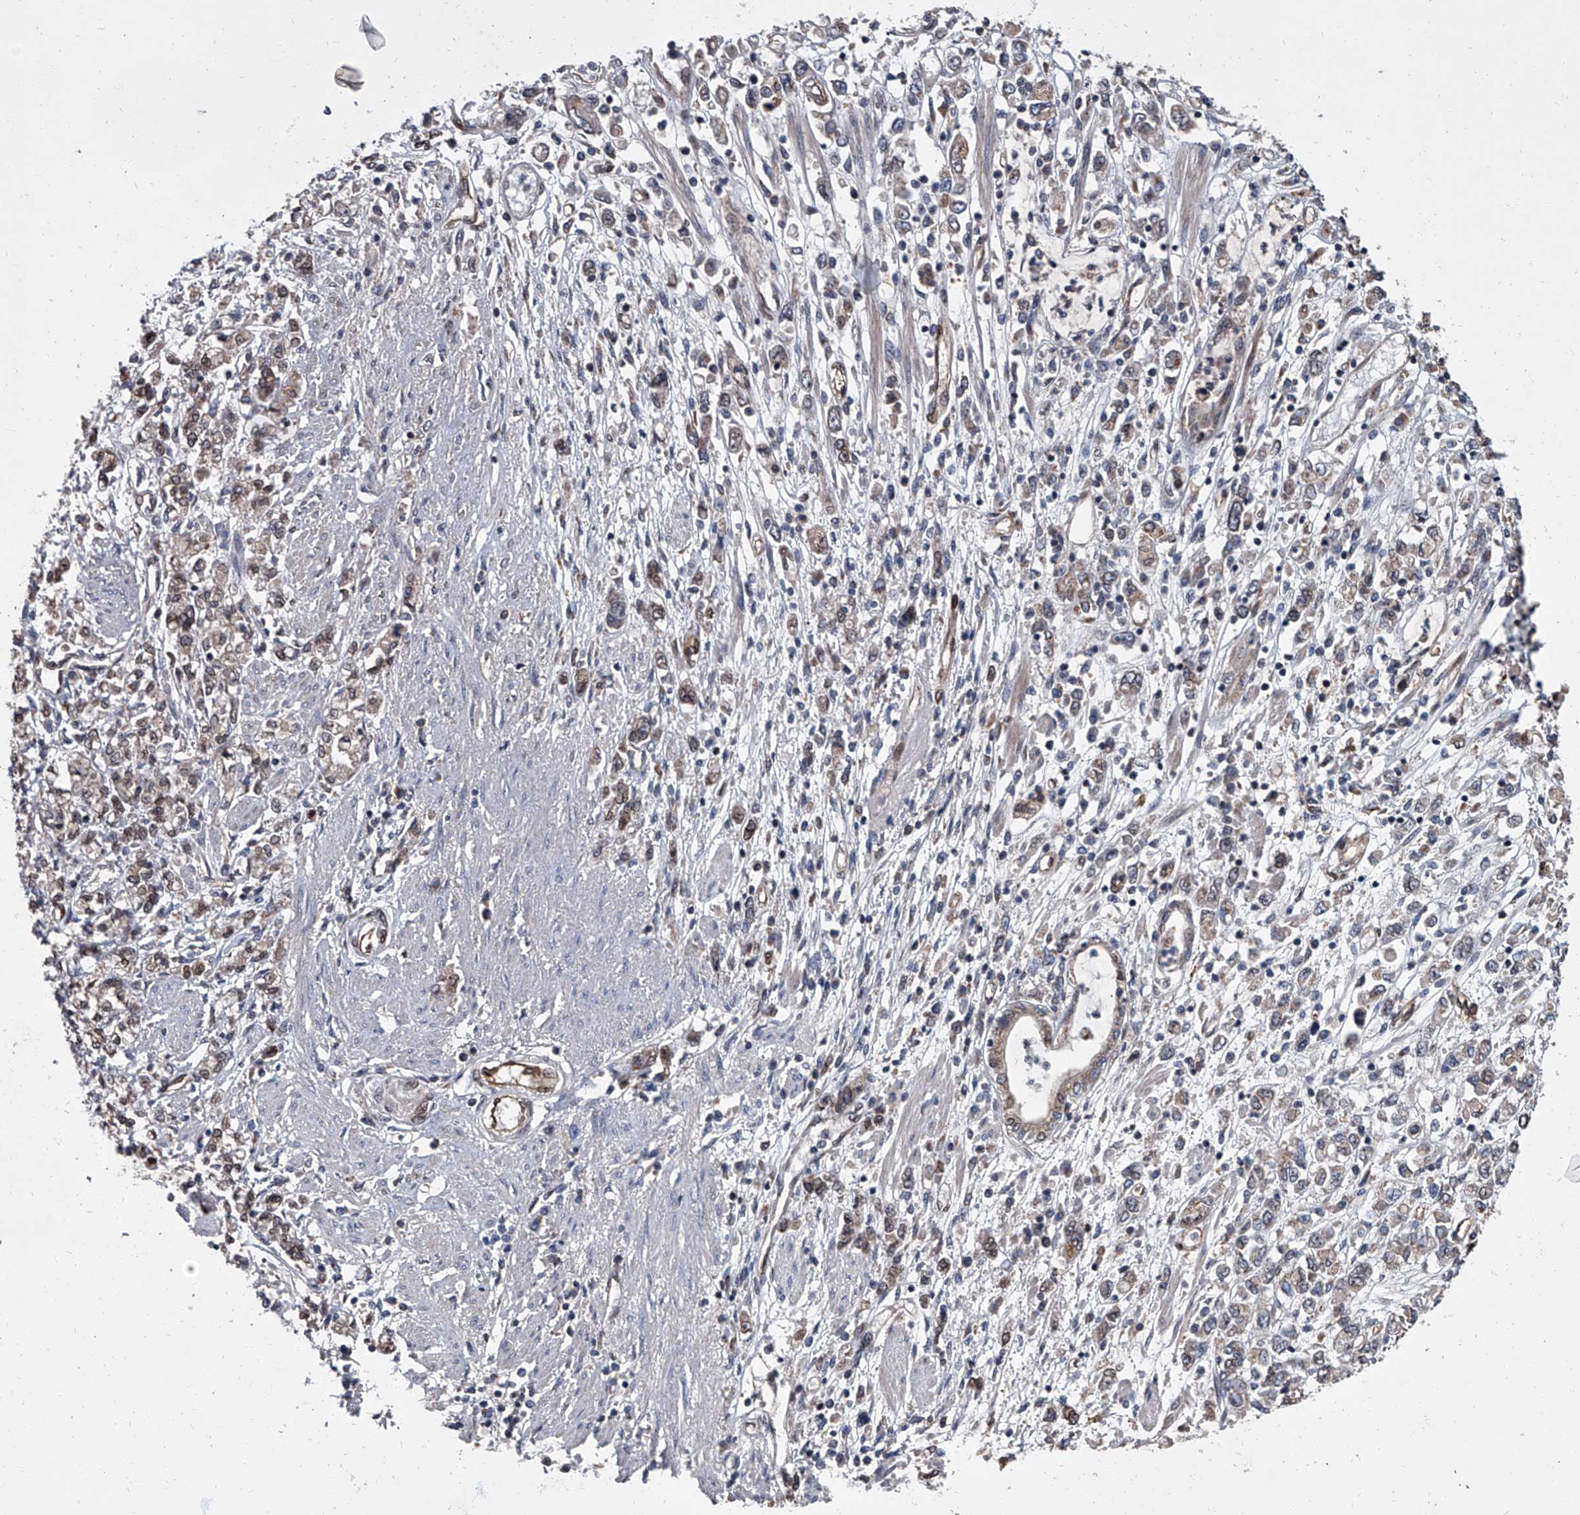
{"staining": {"intensity": "moderate", "quantity": "<25%", "location": "cytoplasmic/membranous,nuclear"}, "tissue": "stomach cancer", "cell_type": "Tumor cells", "image_type": "cancer", "snomed": [{"axis": "morphology", "description": "Adenocarcinoma, NOS"}, {"axis": "topography", "description": "Stomach"}], "caption": "An immunohistochemistry (IHC) histopathology image of neoplastic tissue is shown. Protein staining in brown labels moderate cytoplasmic/membranous and nuclear positivity in stomach cancer within tumor cells. The staining was performed using DAB (3,3'-diaminobenzidine) to visualize the protein expression in brown, while the nuclei were stained in blue with hematoxylin (Magnification: 20x).", "gene": "LRRC8C", "patient": {"sex": "female", "age": 76}}